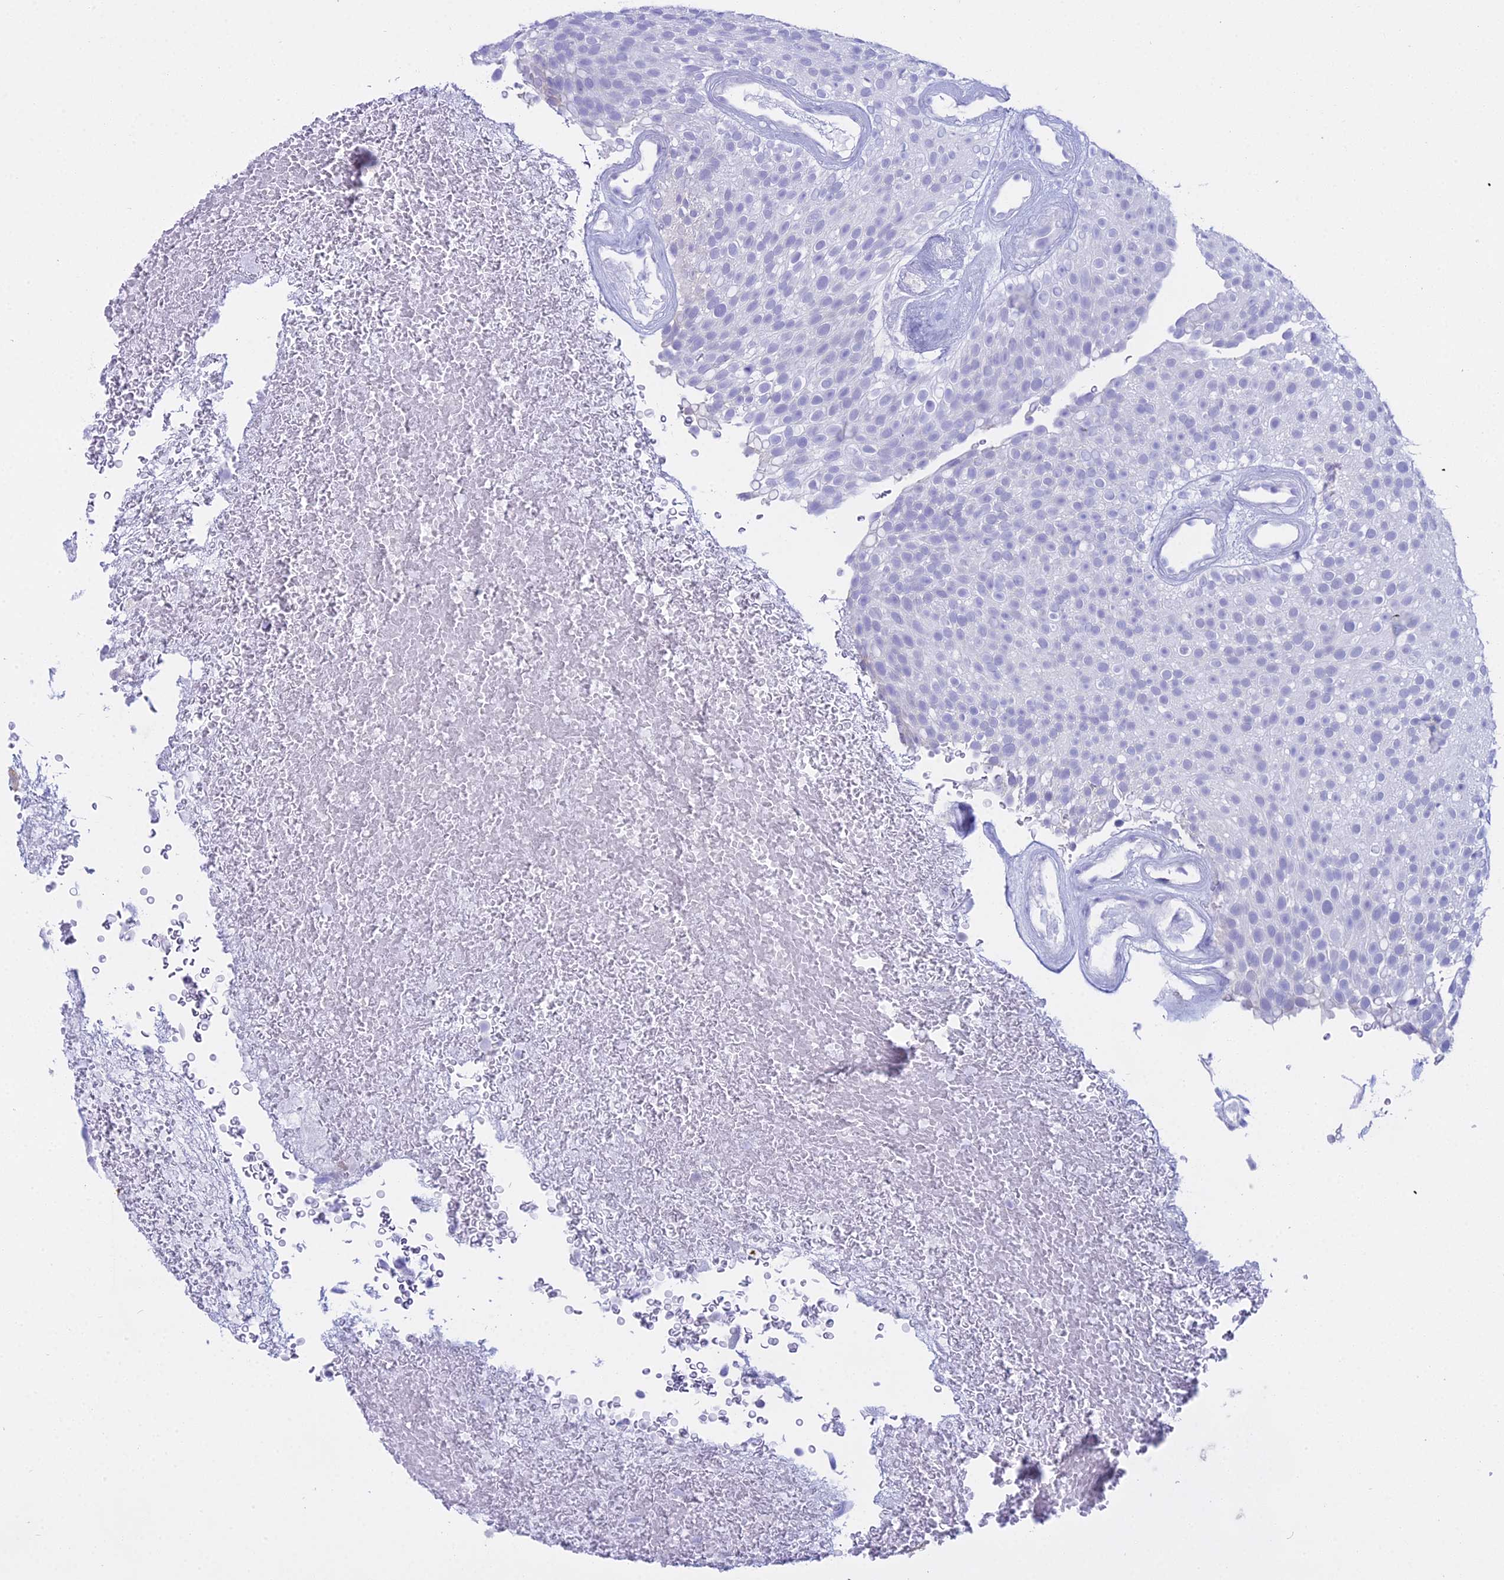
{"staining": {"intensity": "negative", "quantity": "none", "location": "none"}, "tissue": "urothelial cancer", "cell_type": "Tumor cells", "image_type": "cancer", "snomed": [{"axis": "morphology", "description": "Urothelial carcinoma, Low grade"}, {"axis": "topography", "description": "Urinary bladder"}], "caption": "Immunohistochemical staining of urothelial cancer shows no significant positivity in tumor cells.", "gene": "CGB2", "patient": {"sex": "male", "age": 78}}